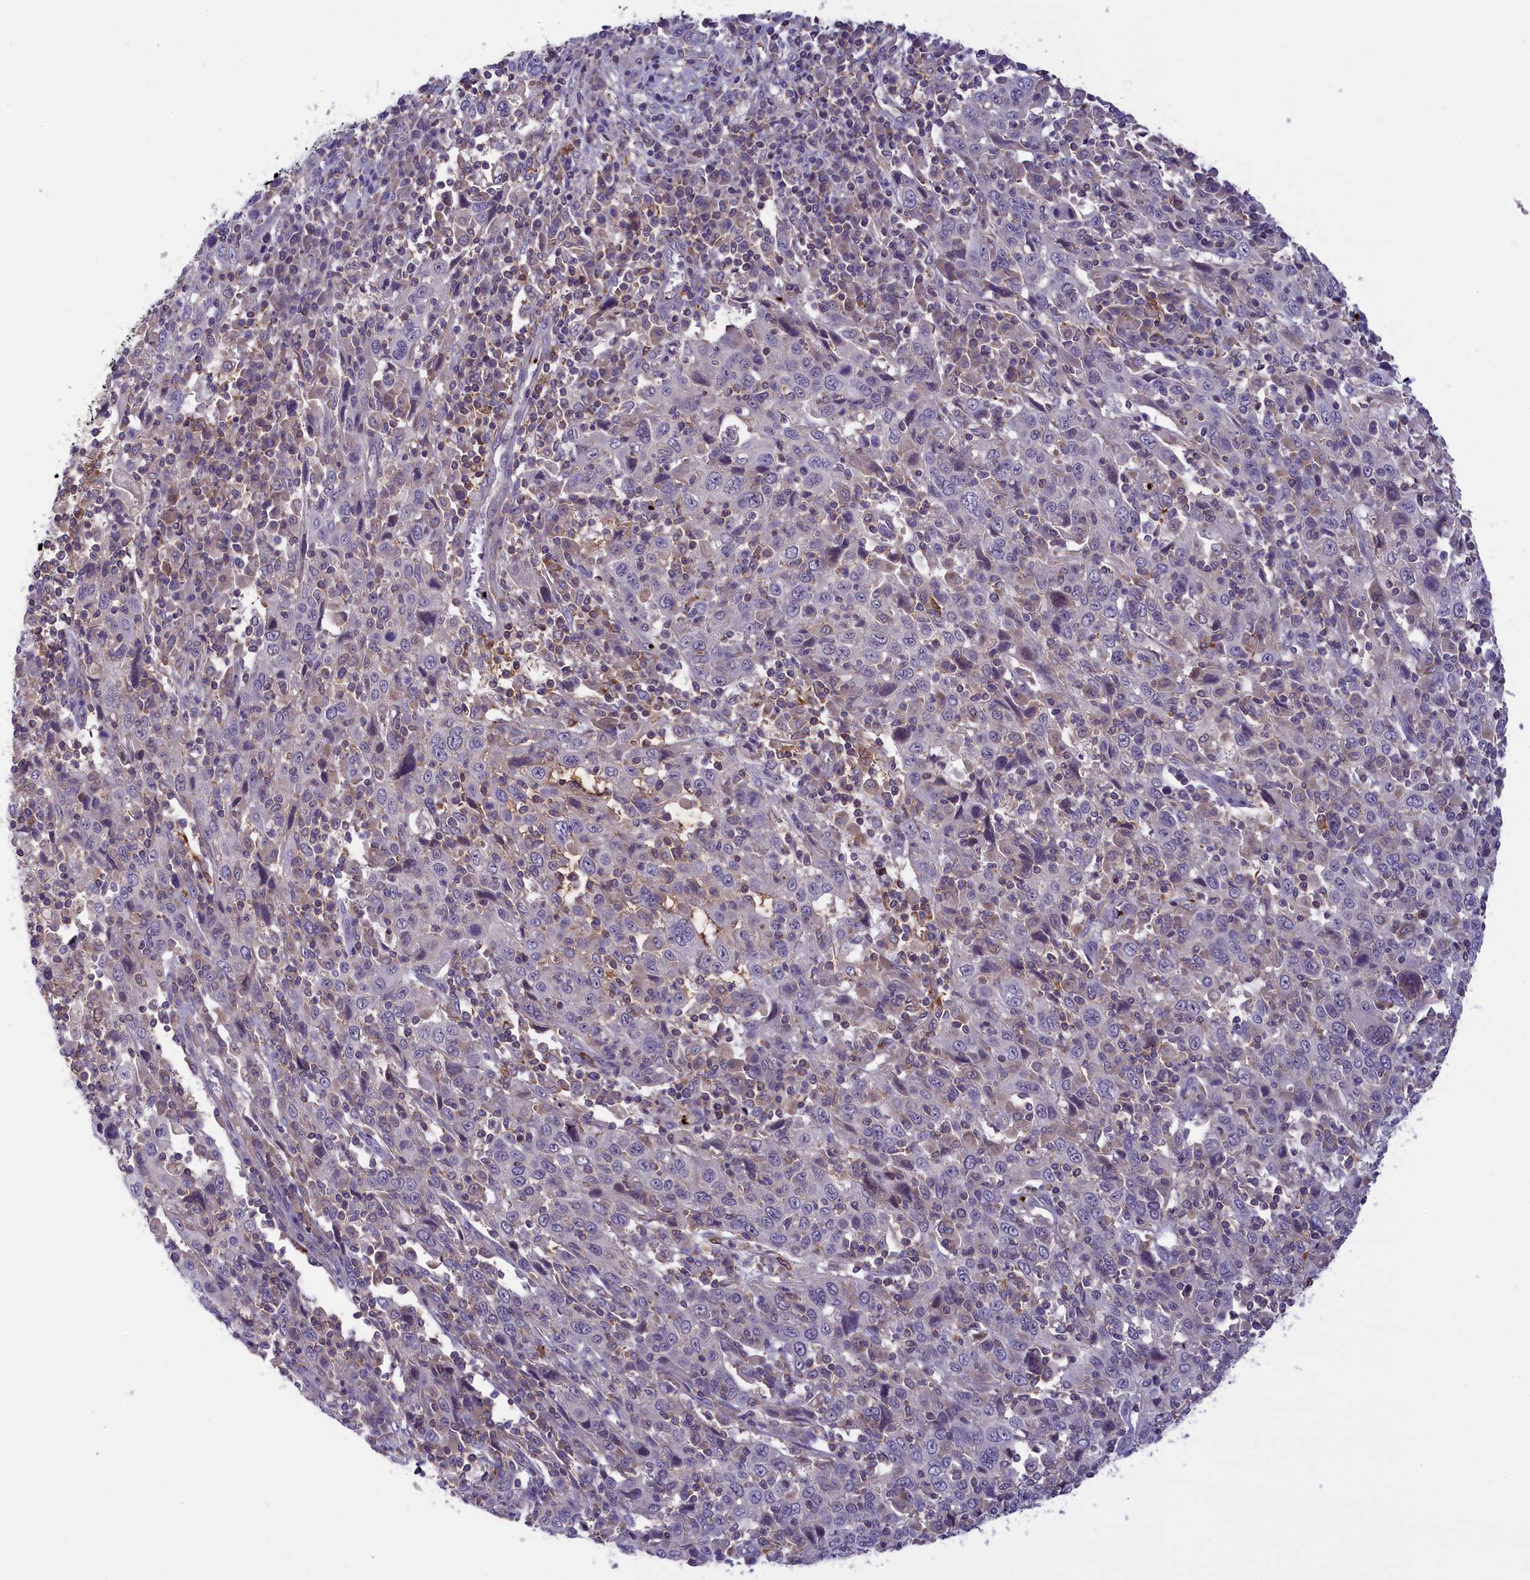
{"staining": {"intensity": "negative", "quantity": "none", "location": "none"}, "tissue": "cervical cancer", "cell_type": "Tumor cells", "image_type": "cancer", "snomed": [{"axis": "morphology", "description": "Squamous cell carcinoma, NOS"}, {"axis": "topography", "description": "Cervix"}], "caption": "This is a histopathology image of immunohistochemistry (IHC) staining of cervical cancer (squamous cell carcinoma), which shows no positivity in tumor cells.", "gene": "HEATR3", "patient": {"sex": "female", "age": 46}}